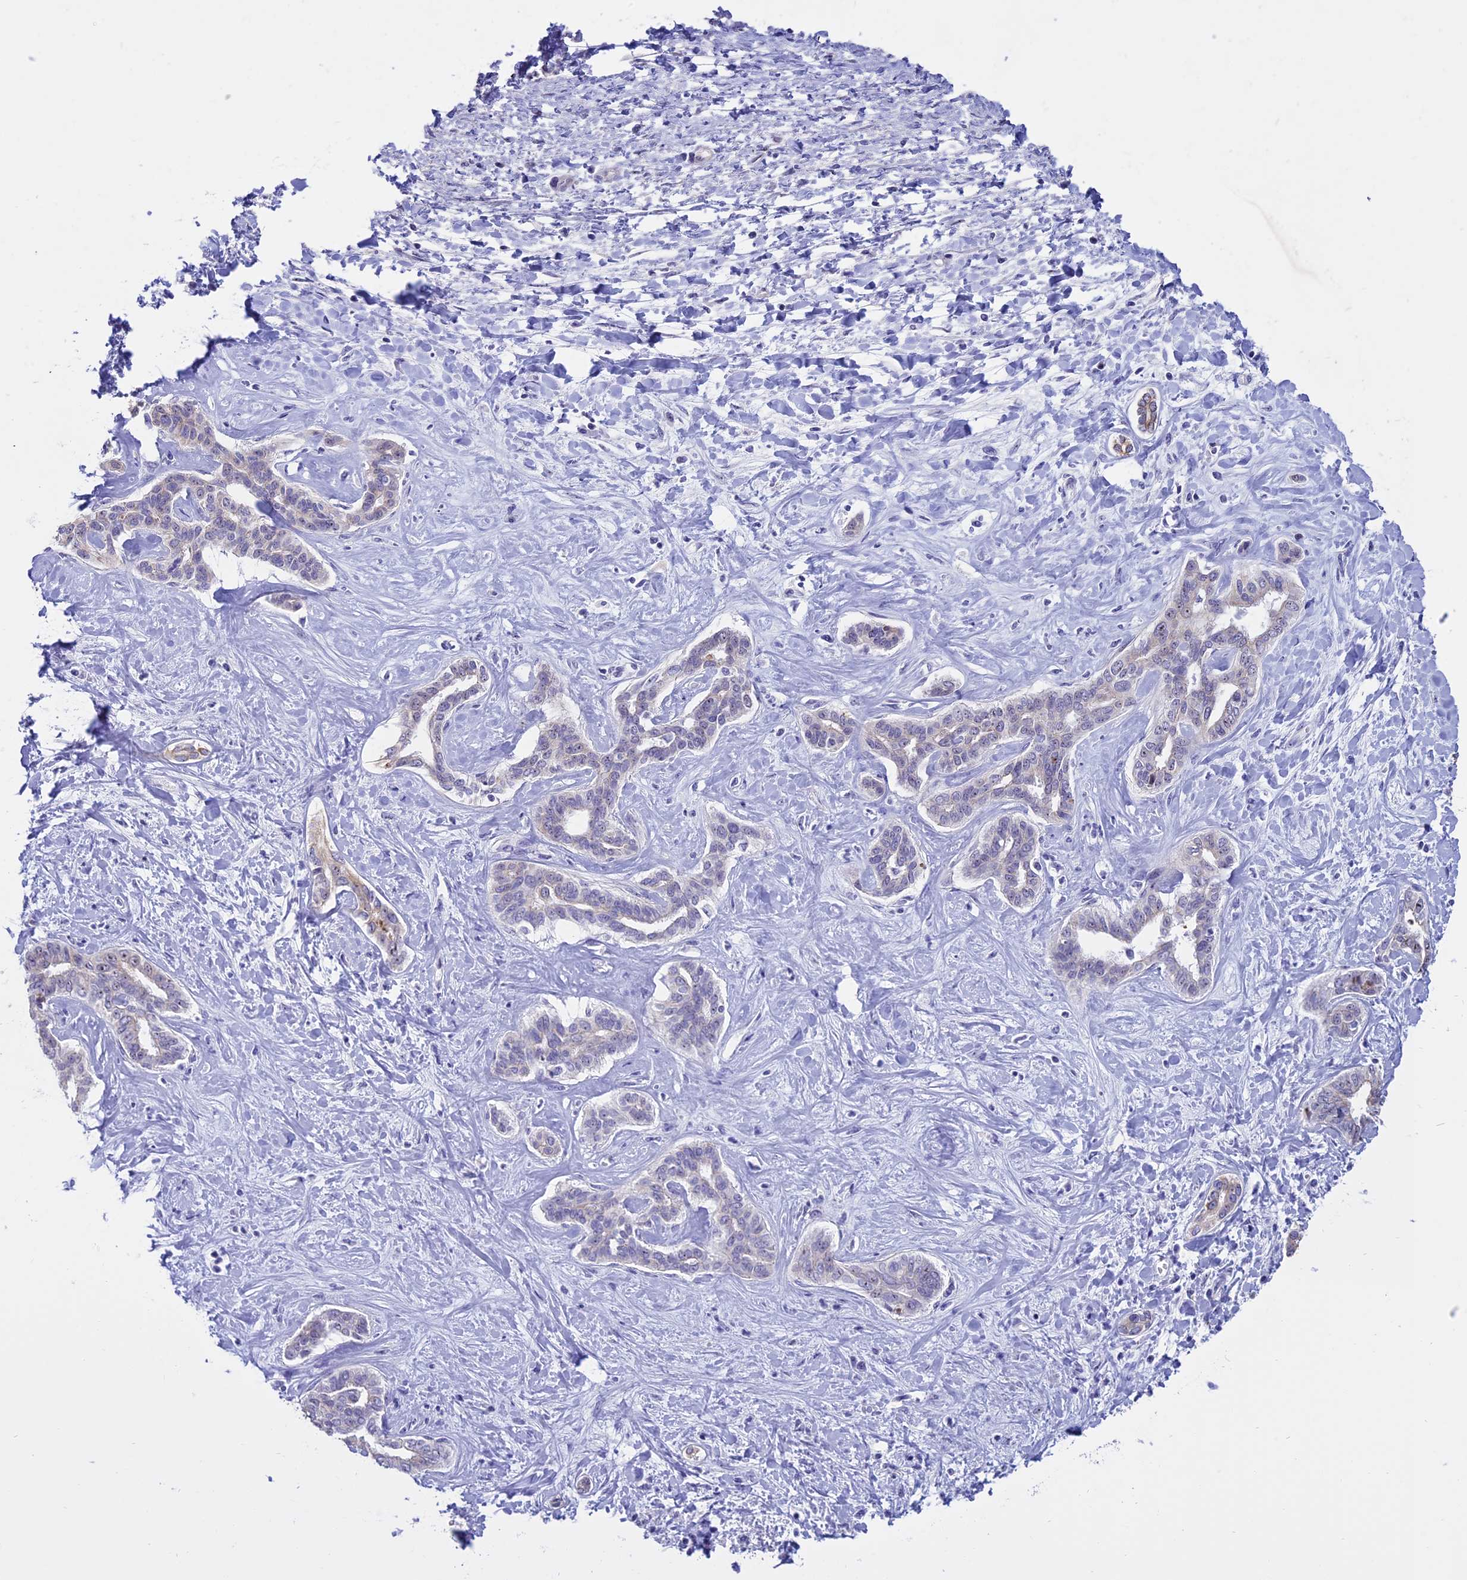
{"staining": {"intensity": "negative", "quantity": "none", "location": "none"}, "tissue": "liver cancer", "cell_type": "Tumor cells", "image_type": "cancer", "snomed": [{"axis": "morphology", "description": "Cholangiocarcinoma"}, {"axis": "topography", "description": "Liver"}], "caption": "An immunohistochemistry (IHC) micrograph of liver cancer is shown. There is no staining in tumor cells of liver cancer.", "gene": "TBL3", "patient": {"sex": "female", "age": 77}}